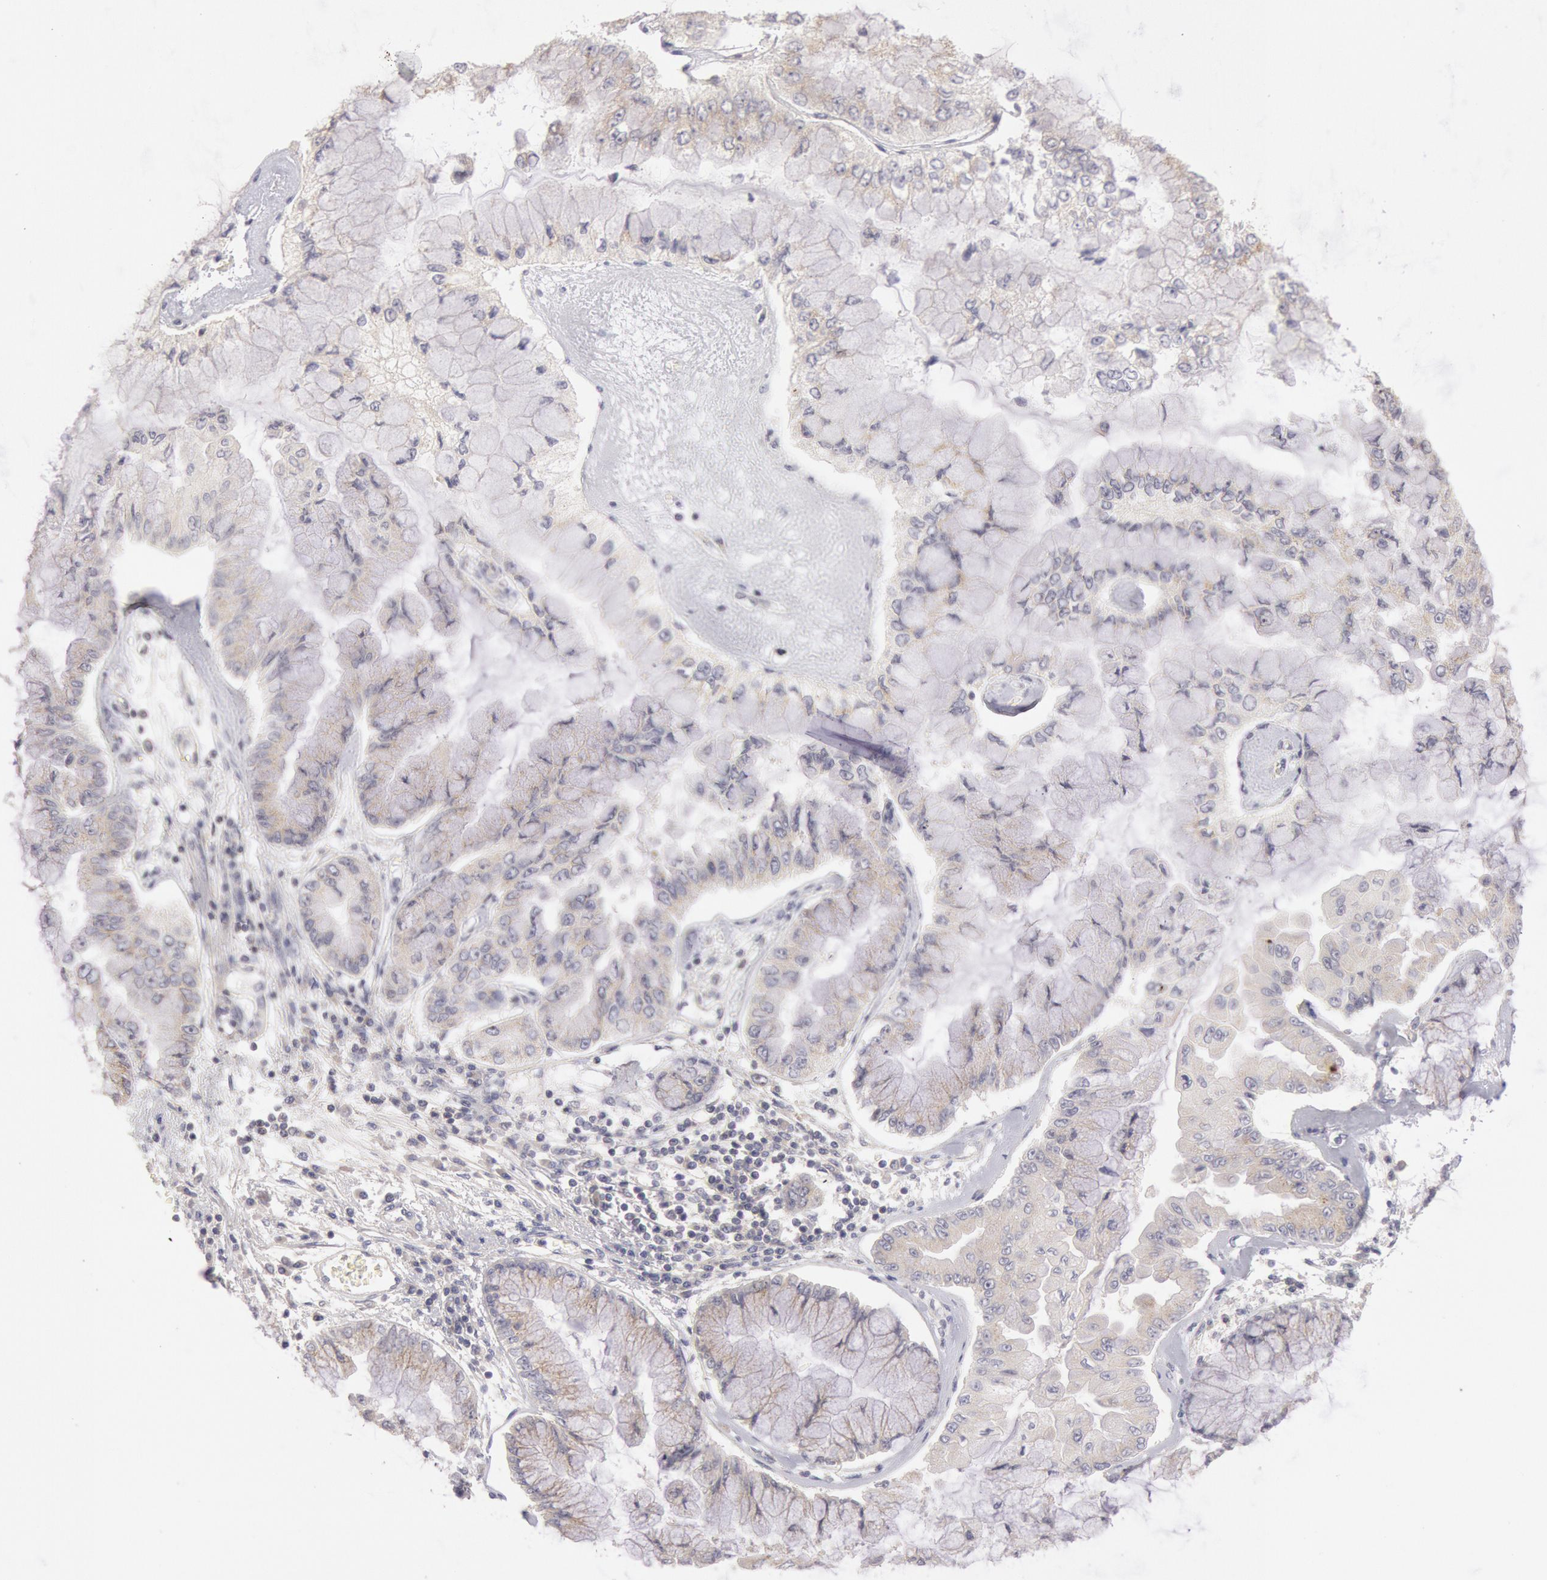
{"staining": {"intensity": "weak", "quantity": ">75%", "location": "cytoplasmic/membranous"}, "tissue": "liver cancer", "cell_type": "Tumor cells", "image_type": "cancer", "snomed": [{"axis": "morphology", "description": "Cholangiocarcinoma"}, {"axis": "topography", "description": "Liver"}], "caption": "IHC staining of liver cancer, which shows low levels of weak cytoplasmic/membranous expression in approximately >75% of tumor cells indicating weak cytoplasmic/membranous protein staining. The staining was performed using DAB (brown) for protein detection and nuclei were counterstained in hematoxylin (blue).", "gene": "PIK3R1", "patient": {"sex": "female", "age": 79}}